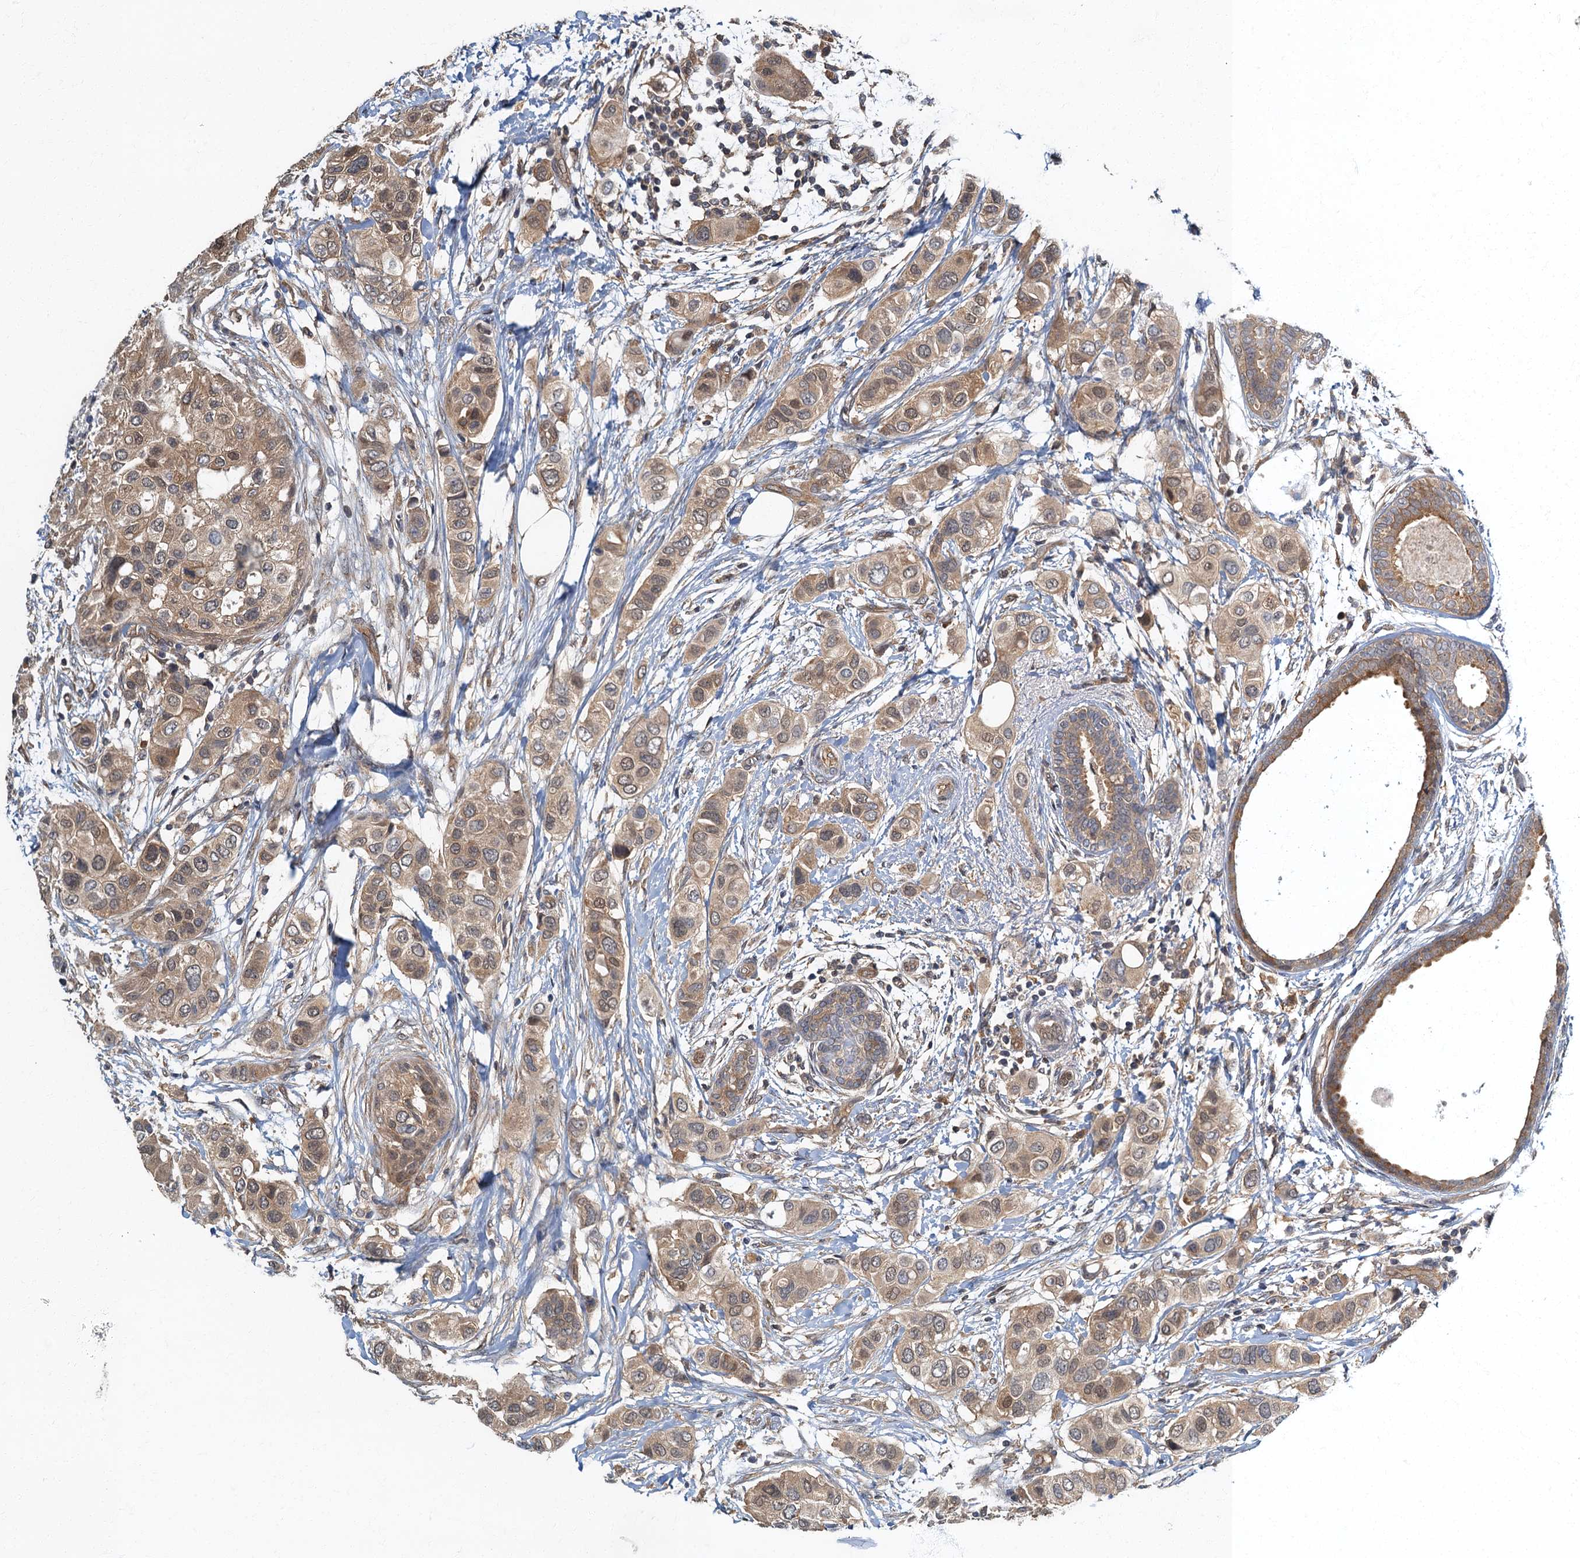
{"staining": {"intensity": "weak", "quantity": ">75%", "location": "cytoplasmic/membranous,nuclear"}, "tissue": "breast cancer", "cell_type": "Tumor cells", "image_type": "cancer", "snomed": [{"axis": "morphology", "description": "Lobular carcinoma"}, {"axis": "topography", "description": "Breast"}], "caption": "An IHC image of tumor tissue is shown. Protein staining in brown labels weak cytoplasmic/membranous and nuclear positivity in breast cancer within tumor cells.", "gene": "TBCK", "patient": {"sex": "female", "age": 51}}